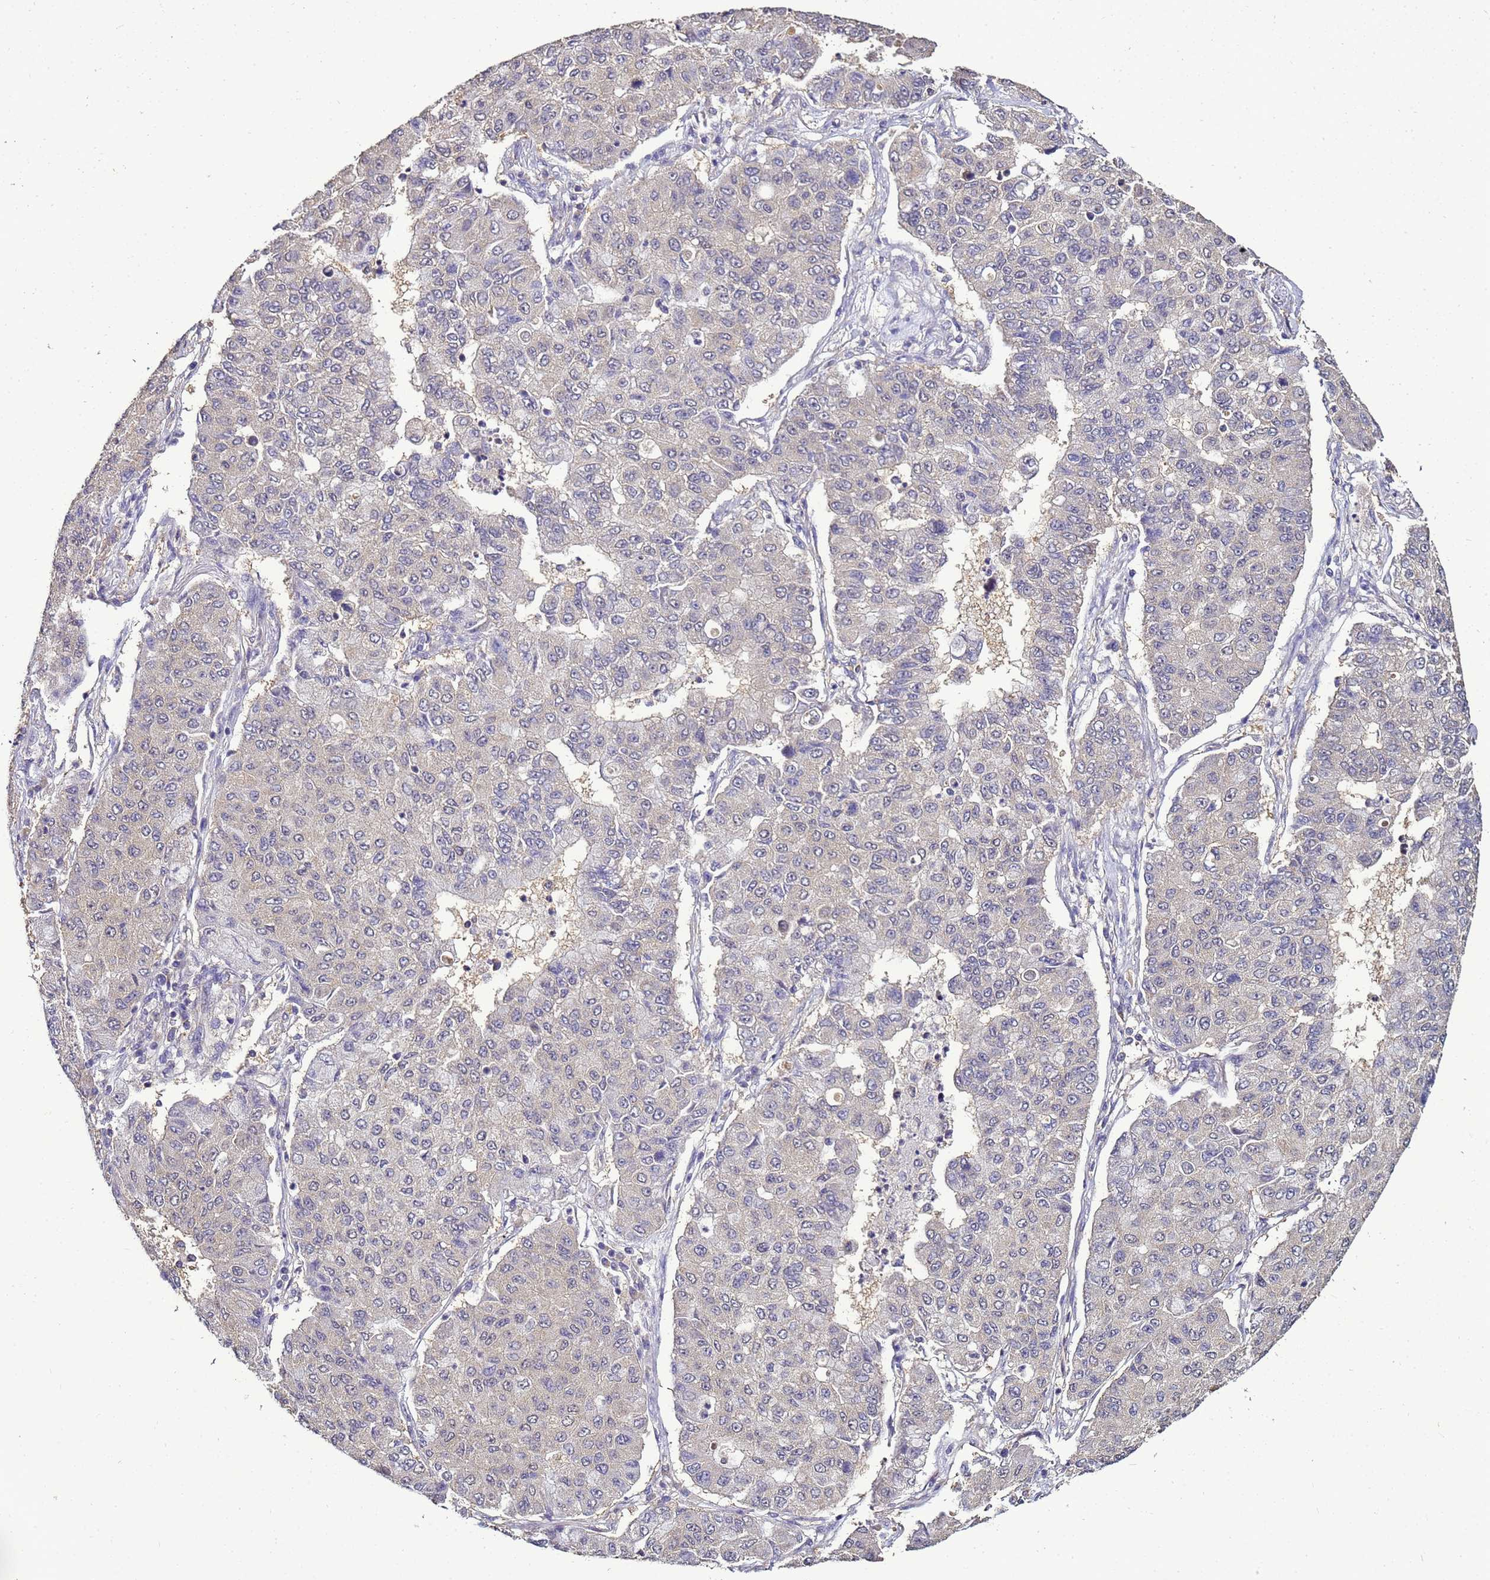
{"staining": {"intensity": "negative", "quantity": "none", "location": "none"}, "tissue": "lung cancer", "cell_type": "Tumor cells", "image_type": "cancer", "snomed": [{"axis": "morphology", "description": "Squamous cell carcinoma, NOS"}, {"axis": "topography", "description": "Lung"}], "caption": "The histopathology image shows no significant expression in tumor cells of lung squamous cell carcinoma.", "gene": "ENOPH1", "patient": {"sex": "male", "age": 74}}